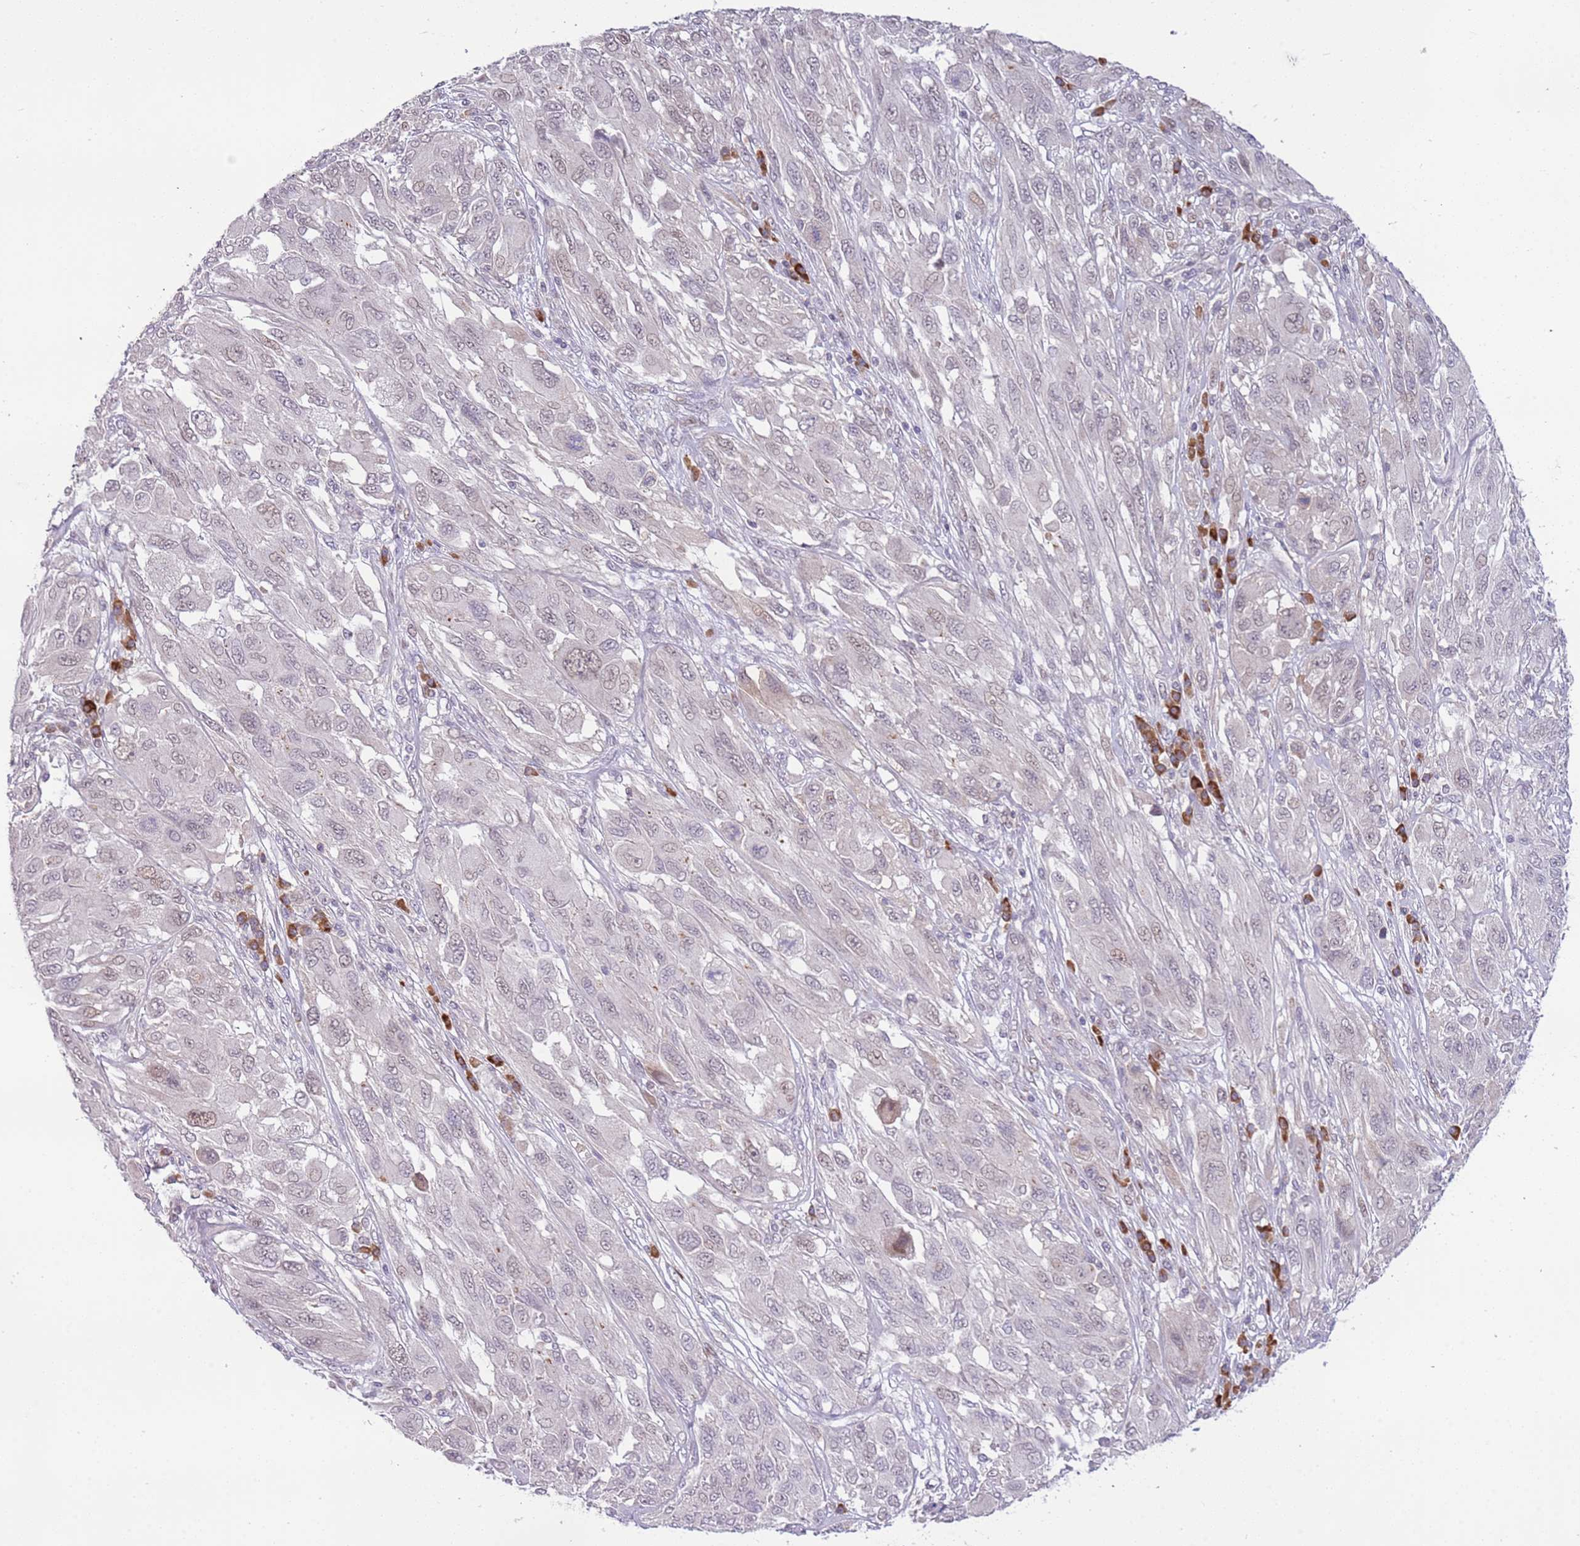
{"staining": {"intensity": "weak", "quantity": "<25%", "location": "nuclear"}, "tissue": "melanoma", "cell_type": "Tumor cells", "image_type": "cancer", "snomed": [{"axis": "morphology", "description": "Malignant melanoma, NOS"}, {"axis": "topography", "description": "Skin"}], "caption": "A high-resolution micrograph shows immunohistochemistry staining of malignant melanoma, which exhibits no significant staining in tumor cells. (DAB (3,3'-diaminobenzidine) immunohistochemistry (IHC) visualized using brightfield microscopy, high magnification).", "gene": "MAGEF1", "patient": {"sex": "female", "age": 91}}